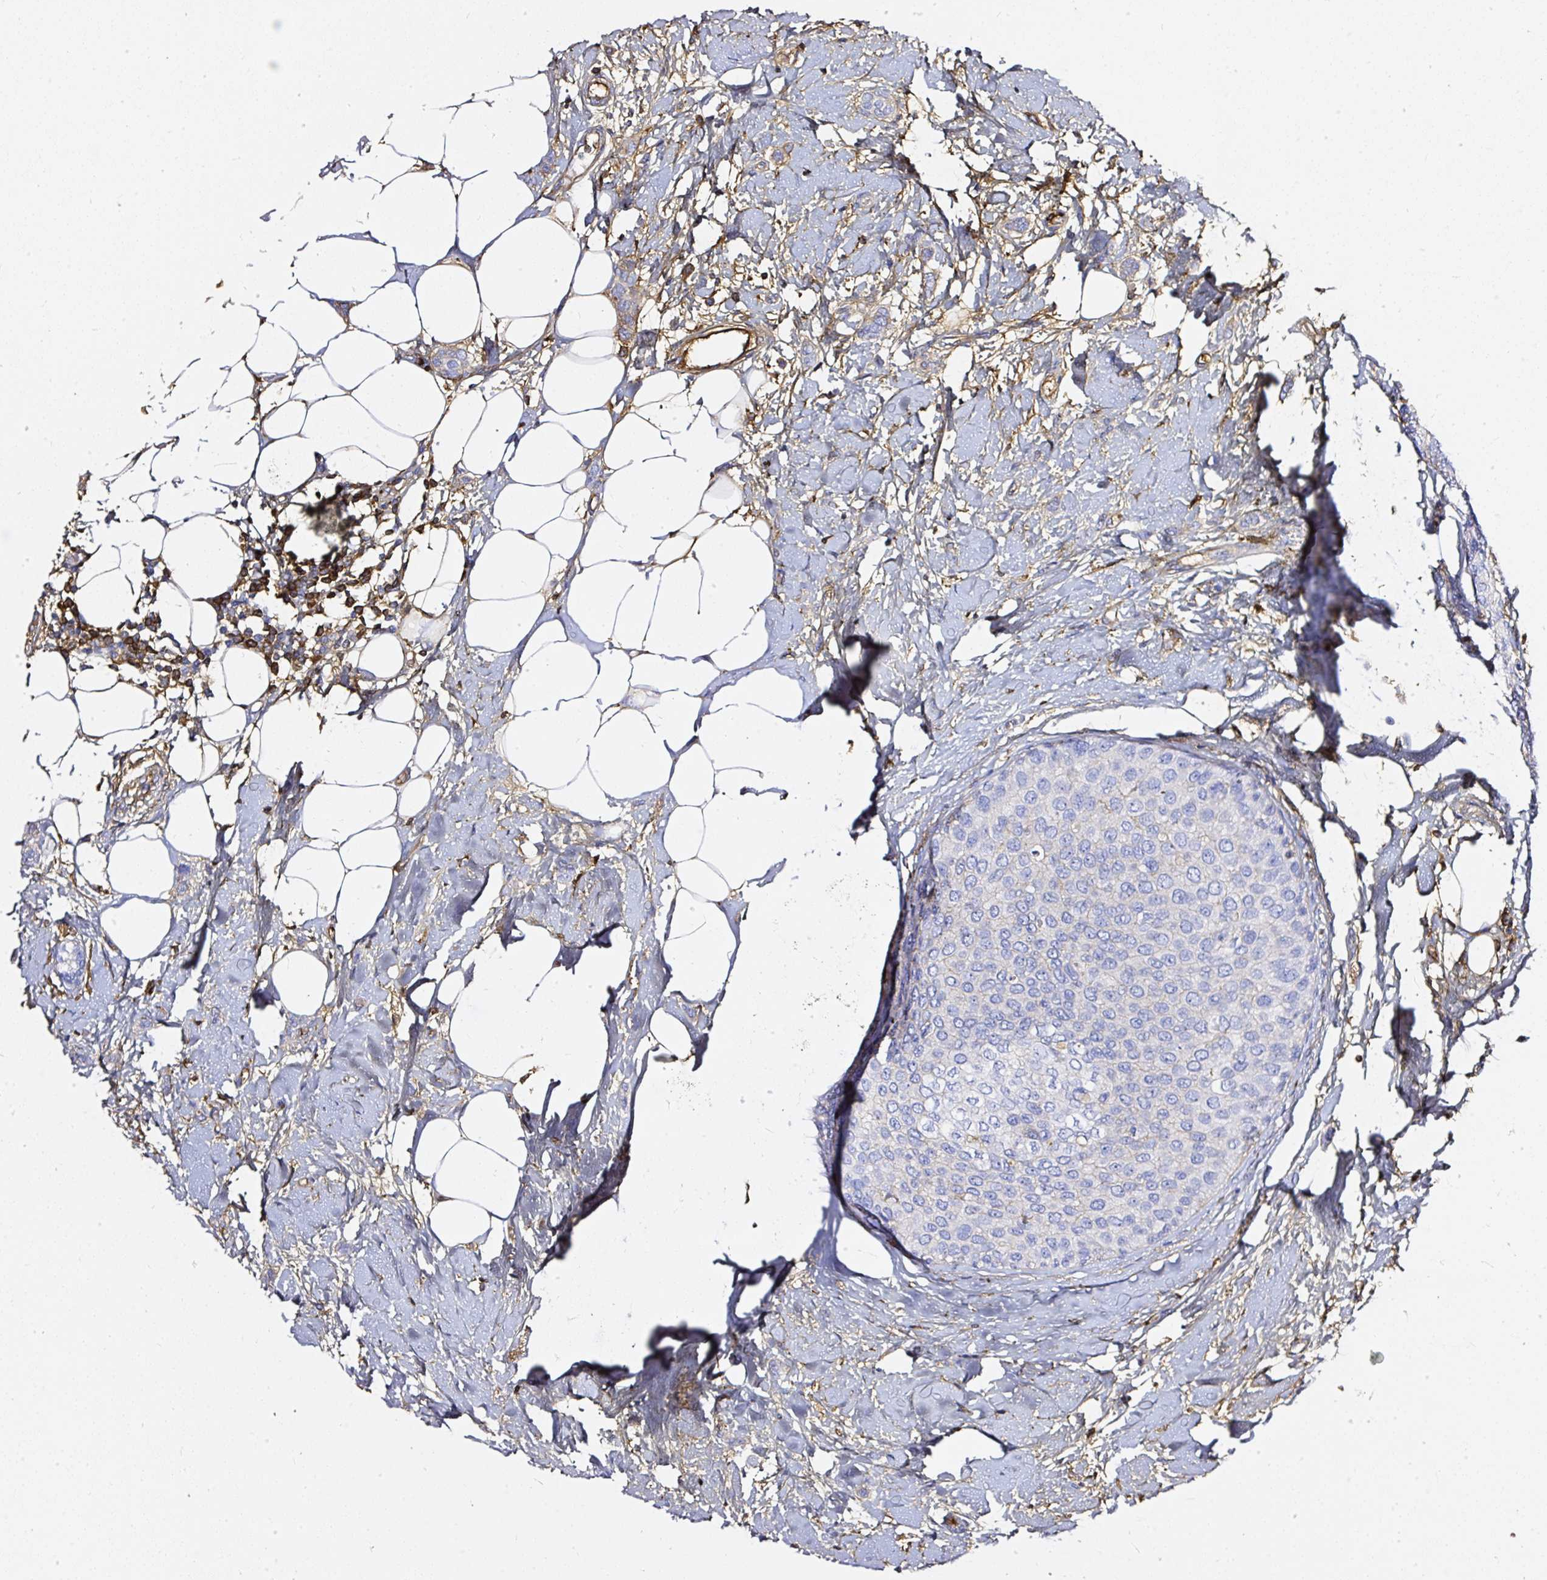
{"staining": {"intensity": "negative", "quantity": "none", "location": "none"}, "tissue": "breast cancer", "cell_type": "Tumor cells", "image_type": "cancer", "snomed": [{"axis": "morphology", "description": "Duct carcinoma"}, {"axis": "topography", "description": "Breast"}], "caption": "The image demonstrates no staining of tumor cells in intraductal carcinoma (breast). The staining was performed using DAB to visualize the protein expression in brown, while the nuclei were stained in blue with hematoxylin (Magnification: 20x).", "gene": "CLEC3B", "patient": {"sex": "female", "age": 72}}